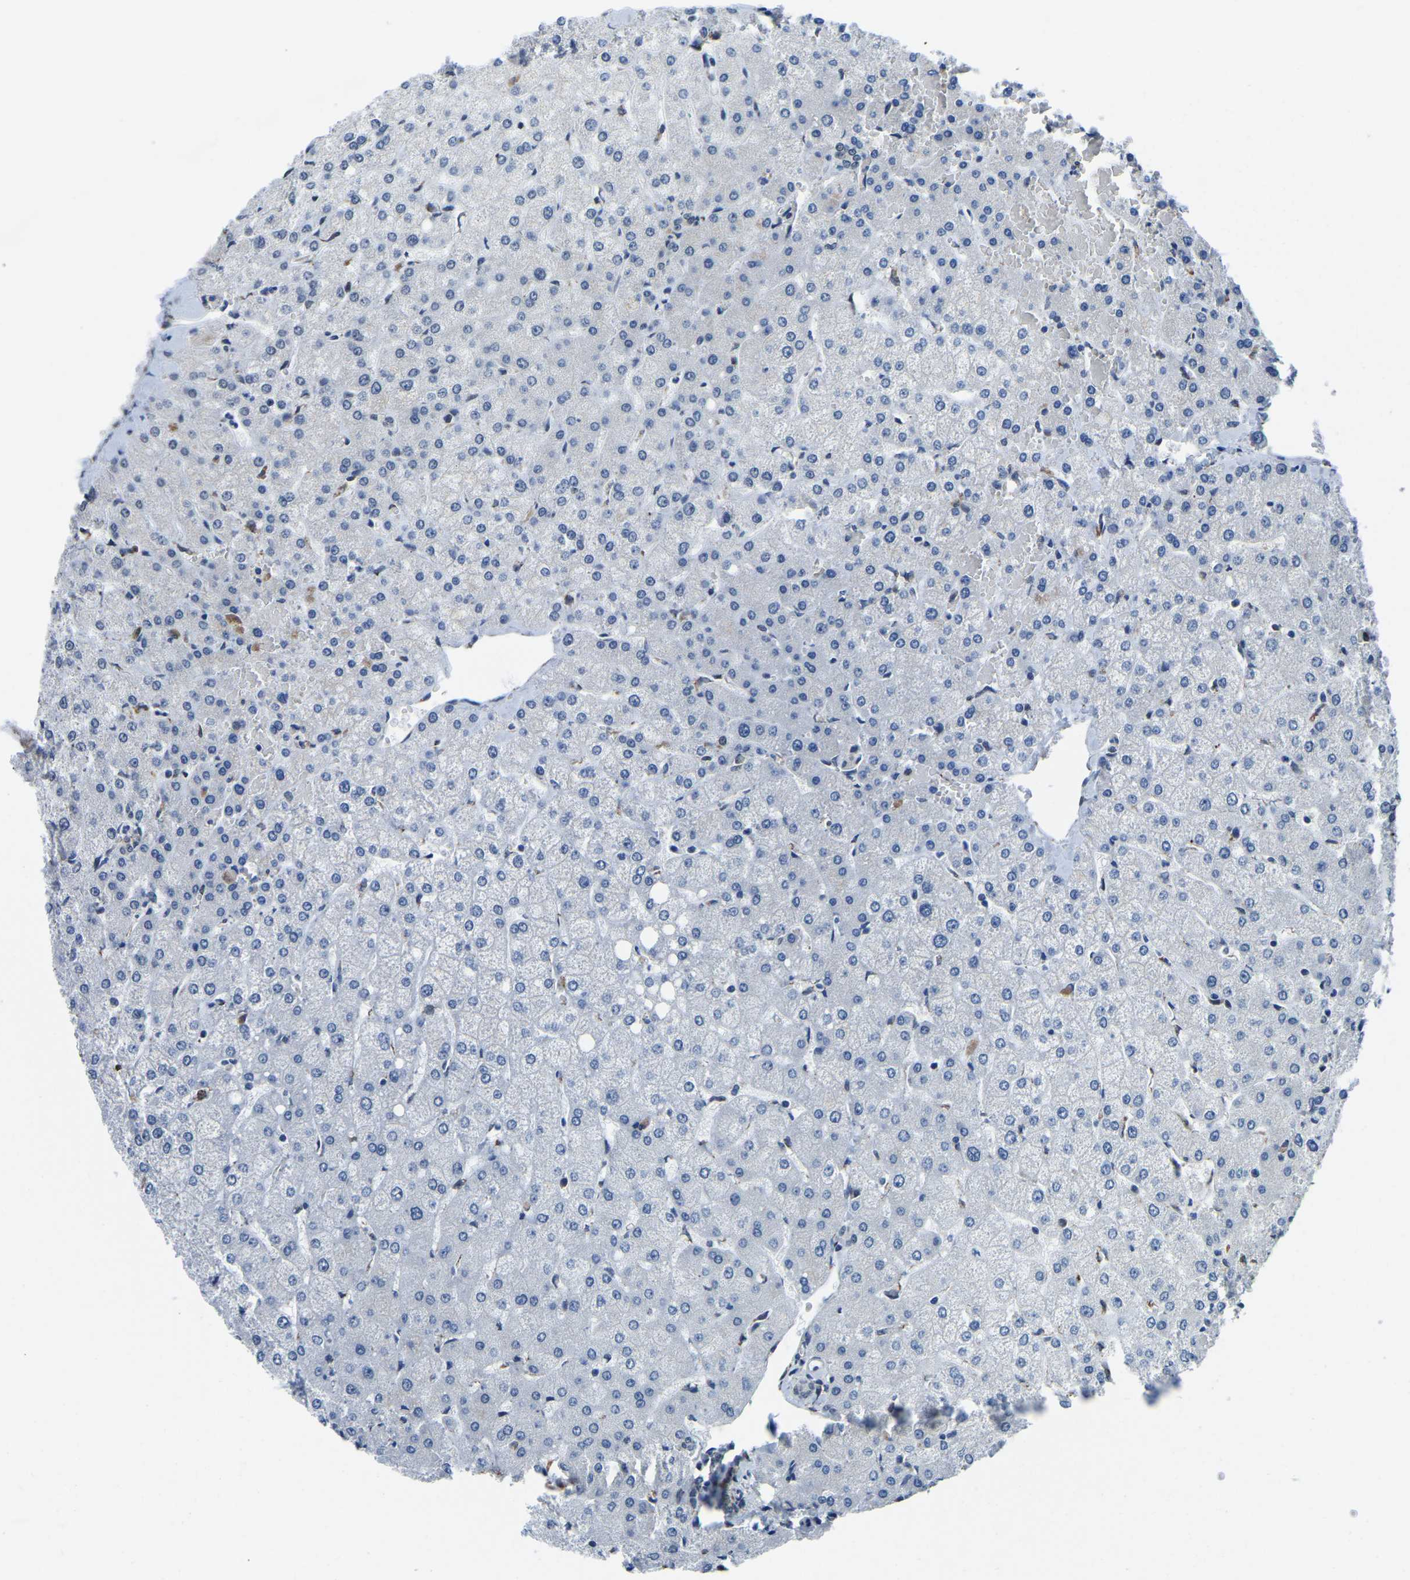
{"staining": {"intensity": "negative", "quantity": "none", "location": "none"}, "tissue": "liver", "cell_type": "Cholangiocytes", "image_type": "normal", "snomed": [{"axis": "morphology", "description": "Normal tissue, NOS"}, {"axis": "topography", "description": "Liver"}], "caption": "Protein analysis of normal liver demonstrates no significant staining in cholangiocytes. (Brightfield microscopy of DAB (3,3'-diaminobenzidine) immunohistochemistry at high magnification).", "gene": "BNIP3L", "patient": {"sex": "female", "age": 54}}